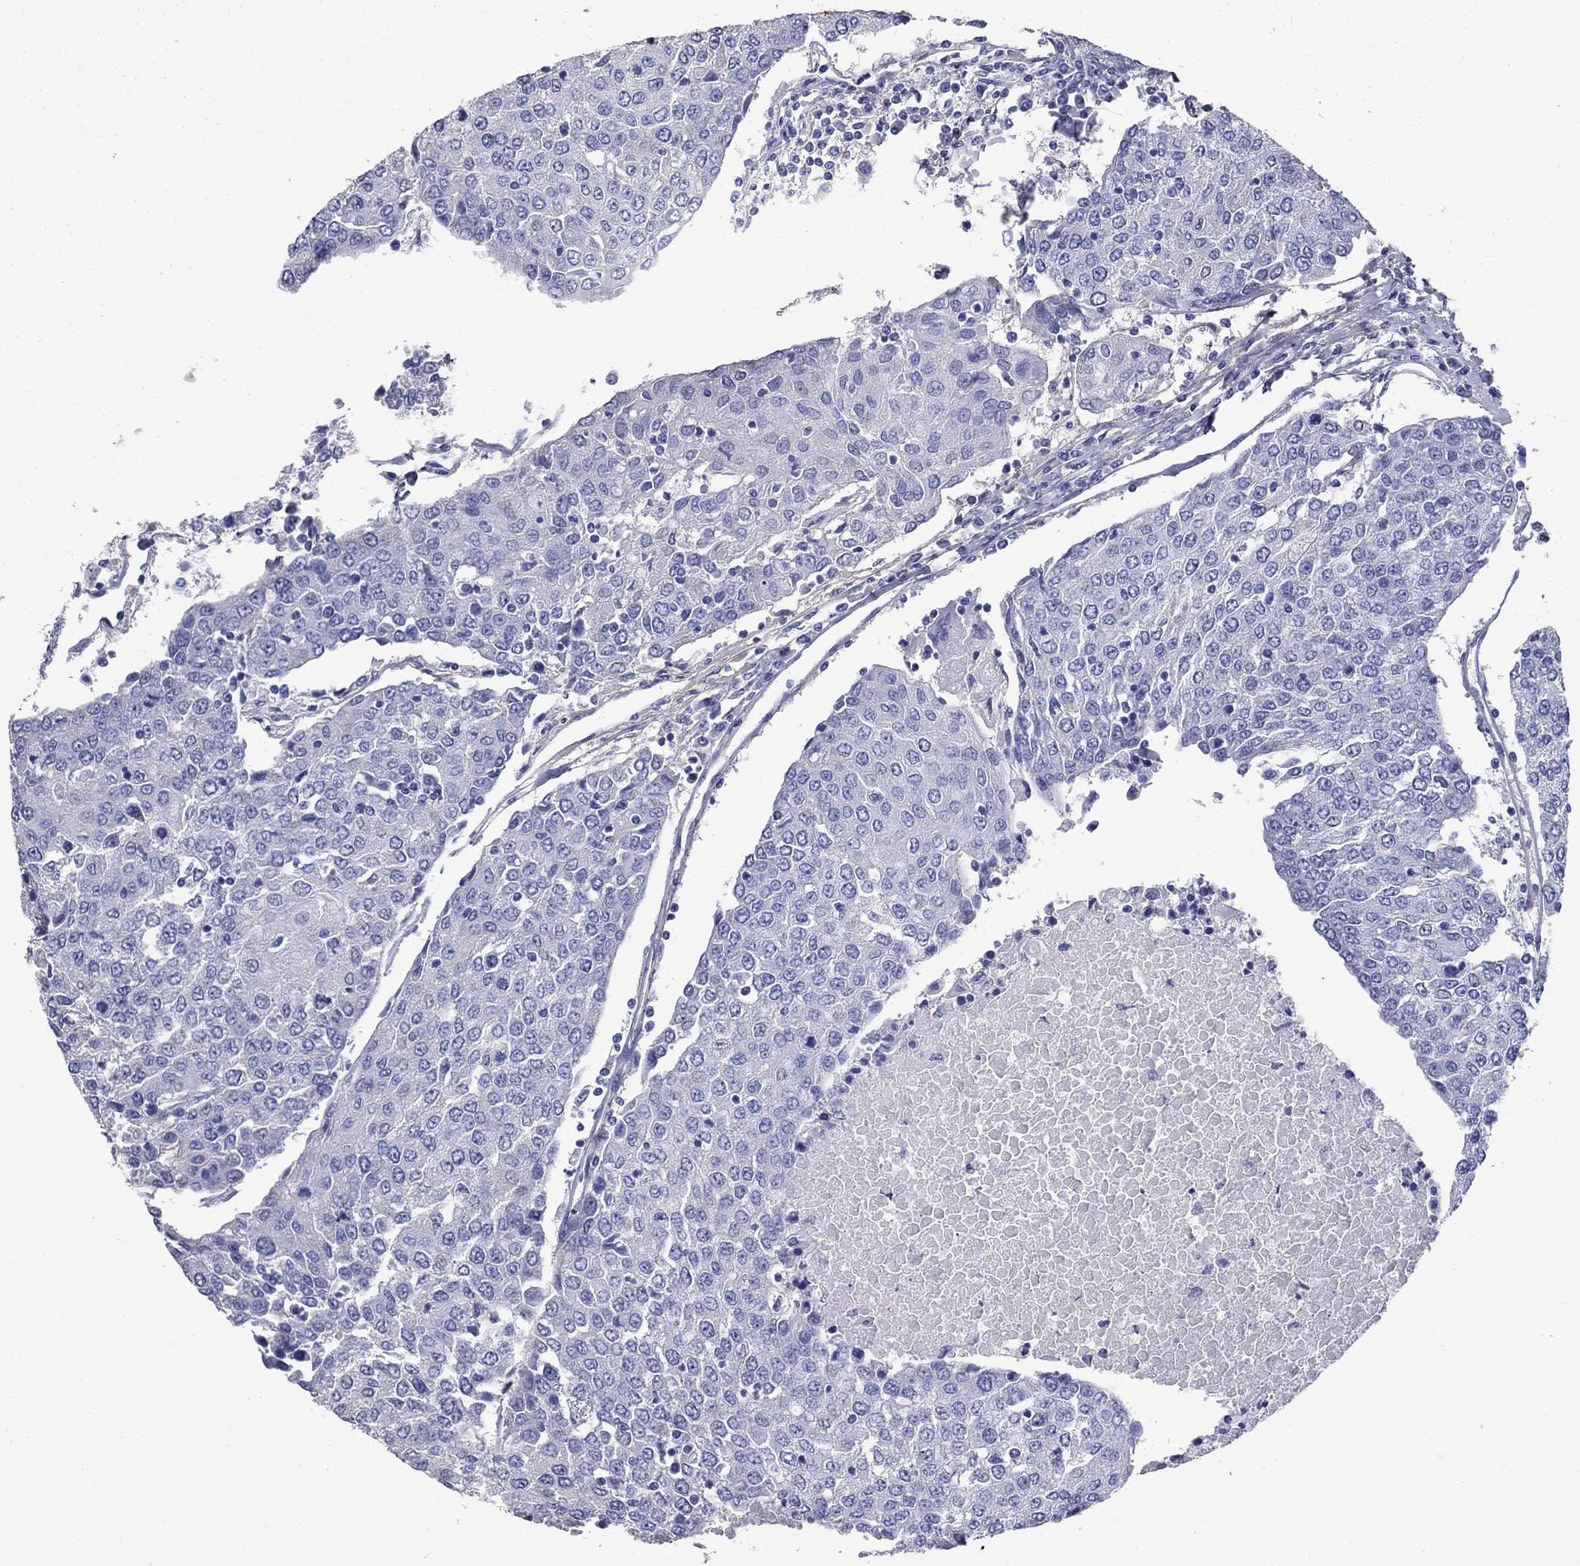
{"staining": {"intensity": "negative", "quantity": "none", "location": "none"}, "tissue": "urothelial cancer", "cell_type": "Tumor cells", "image_type": "cancer", "snomed": [{"axis": "morphology", "description": "Urothelial carcinoma, High grade"}, {"axis": "topography", "description": "Urinary bladder"}], "caption": "Urothelial carcinoma (high-grade) was stained to show a protein in brown. There is no significant staining in tumor cells.", "gene": "ANXA10", "patient": {"sex": "female", "age": 85}}